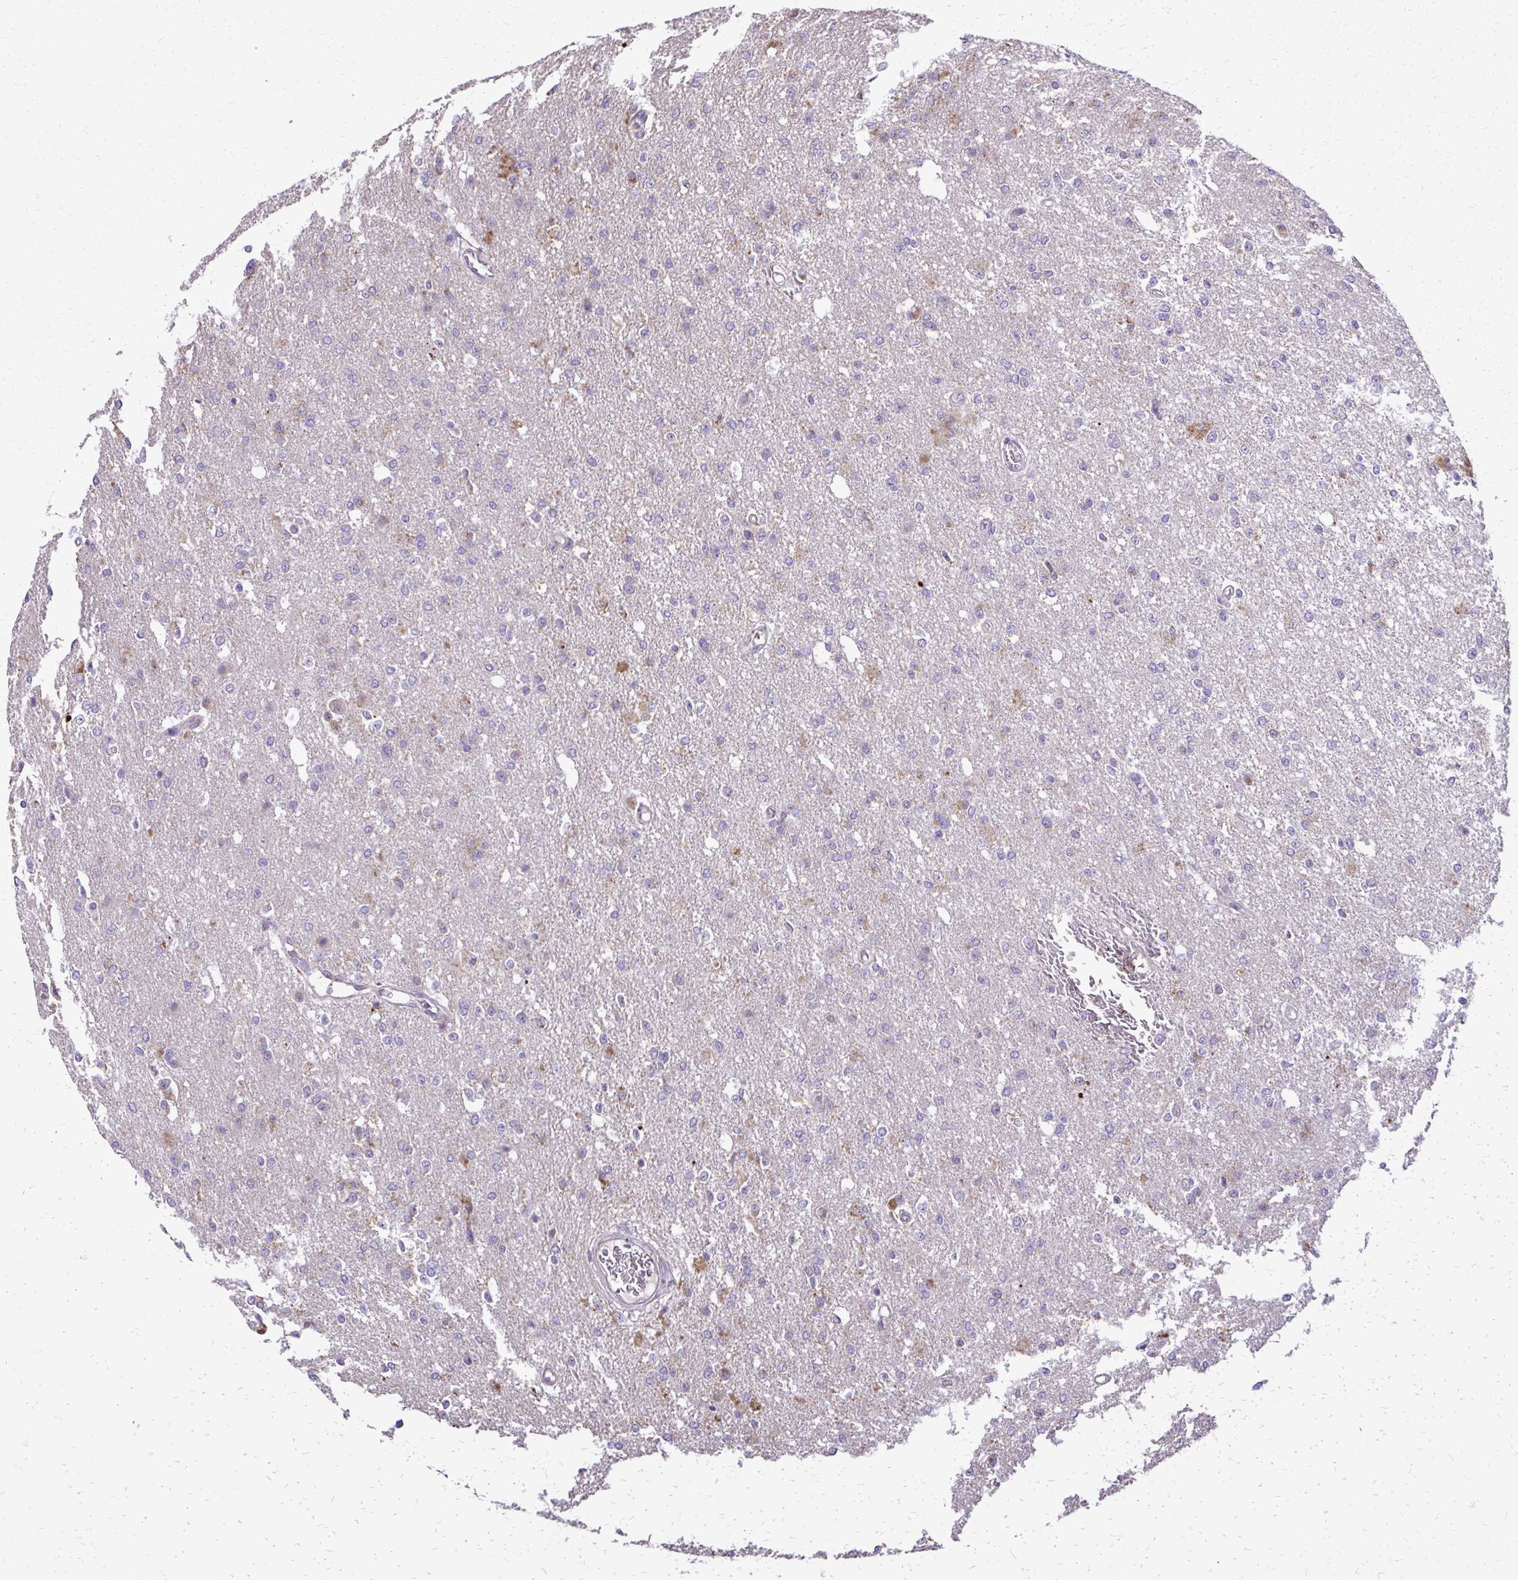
{"staining": {"intensity": "negative", "quantity": "none", "location": "none"}, "tissue": "glioma", "cell_type": "Tumor cells", "image_type": "cancer", "snomed": [{"axis": "morphology", "description": "Glioma, malignant, Low grade"}, {"axis": "topography", "description": "Brain"}], "caption": "Malignant low-grade glioma stained for a protein using immunohistochemistry displays no staining tumor cells.", "gene": "ABCC3", "patient": {"sex": "male", "age": 26}}